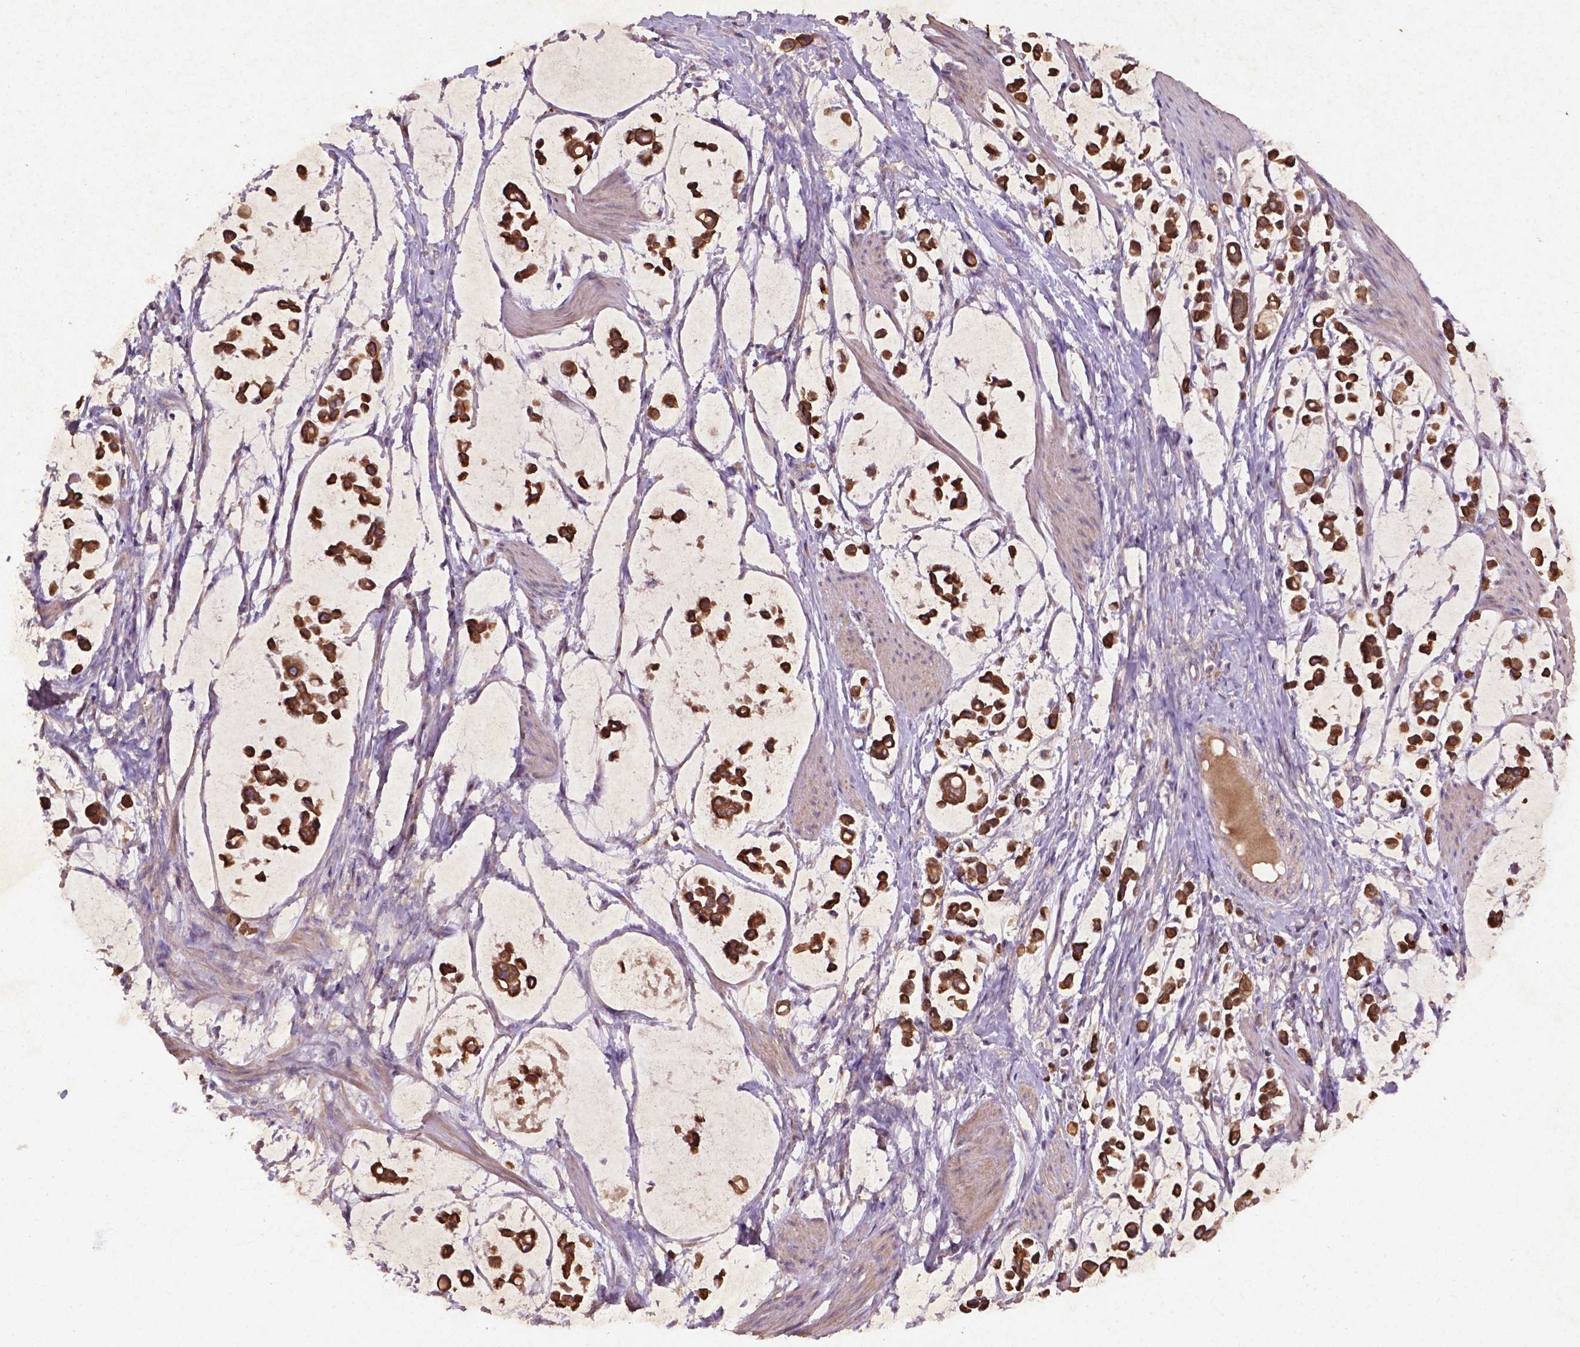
{"staining": {"intensity": "strong", "quantity": ">75%", "location": "cytoplasmic/membranous"}, "tissue": "stomach cancer", "cell_type": "Tumor cells", "image_type": "cancer", "snomed": [{"axis": "morphology", "description": "Adenocarcinoma, NOS"}, {"axis": "topography", "description": "Stomach"}], "caption": "High-magnification brightfield microscopy of stomach cancer stained with DAB (3,3'-diaminobenzidine) (brown) and counterstained with hematoxylin (blue). tumor cells exhibit strong cytoplasmic/membranous expression is identified in approximately>75% of cells. Immunohistochemistry stains the protein of interest in brown and the nuclei are stained blue.", "gene": "COQ2", "patient": {"sex": "male", "age": 82}}